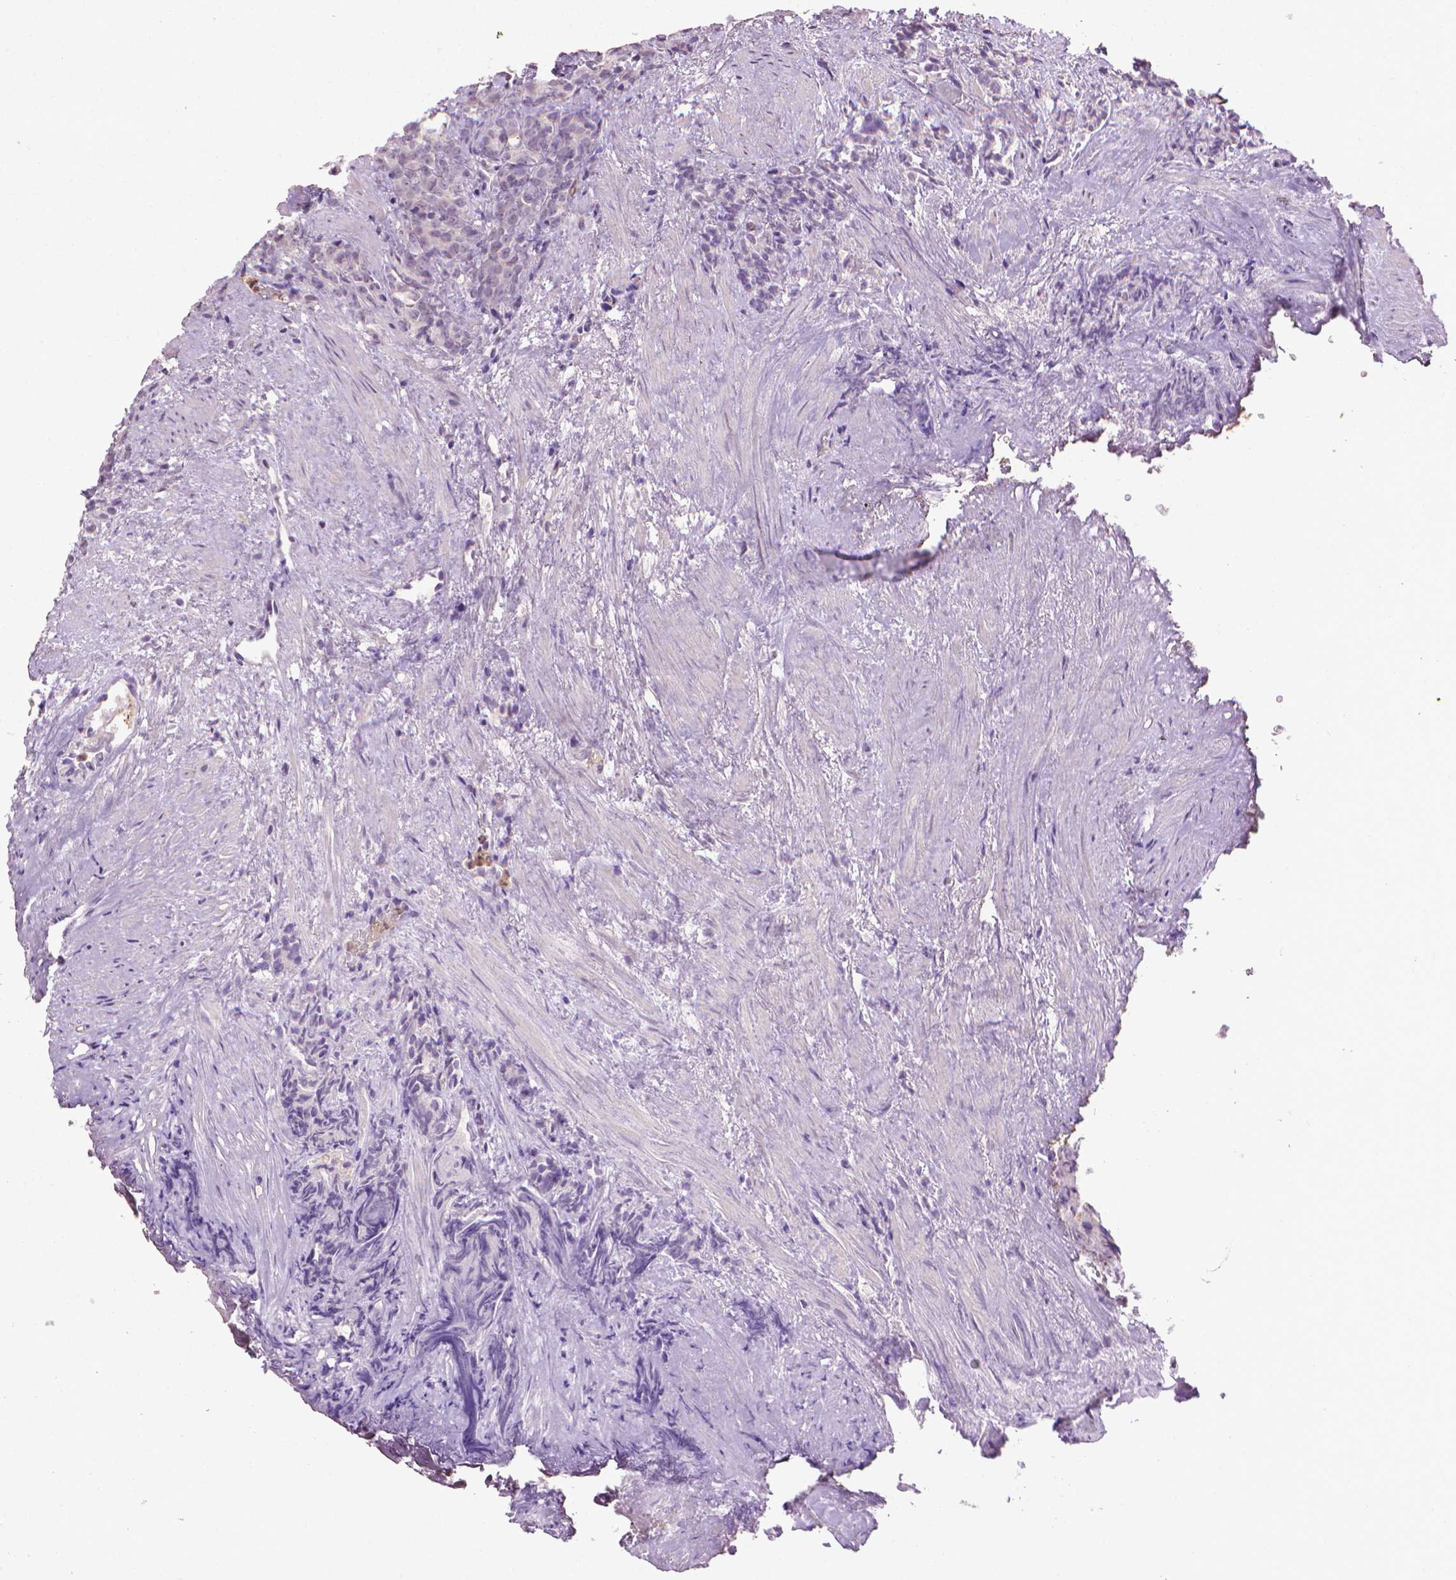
{"staining": {"intensity": "negative", "quantity": "none", "location": "none"}, "tissue": "prostate cancer", "cell_type": "Tumor cells", "image_type": "cancer", "snomed": [{"axis": "morphology", "description": "Adenocarcinoma, High grade"}, {"axis": "topography", "description": "Prostate"}], "caption": "The micrograph reveals no significant positivity in tumor cells of prostate cancer (adenocarcinoma (high-grade)).", "gene": "CDKN2D", "patient": {"sex": "male", "age": 84}}